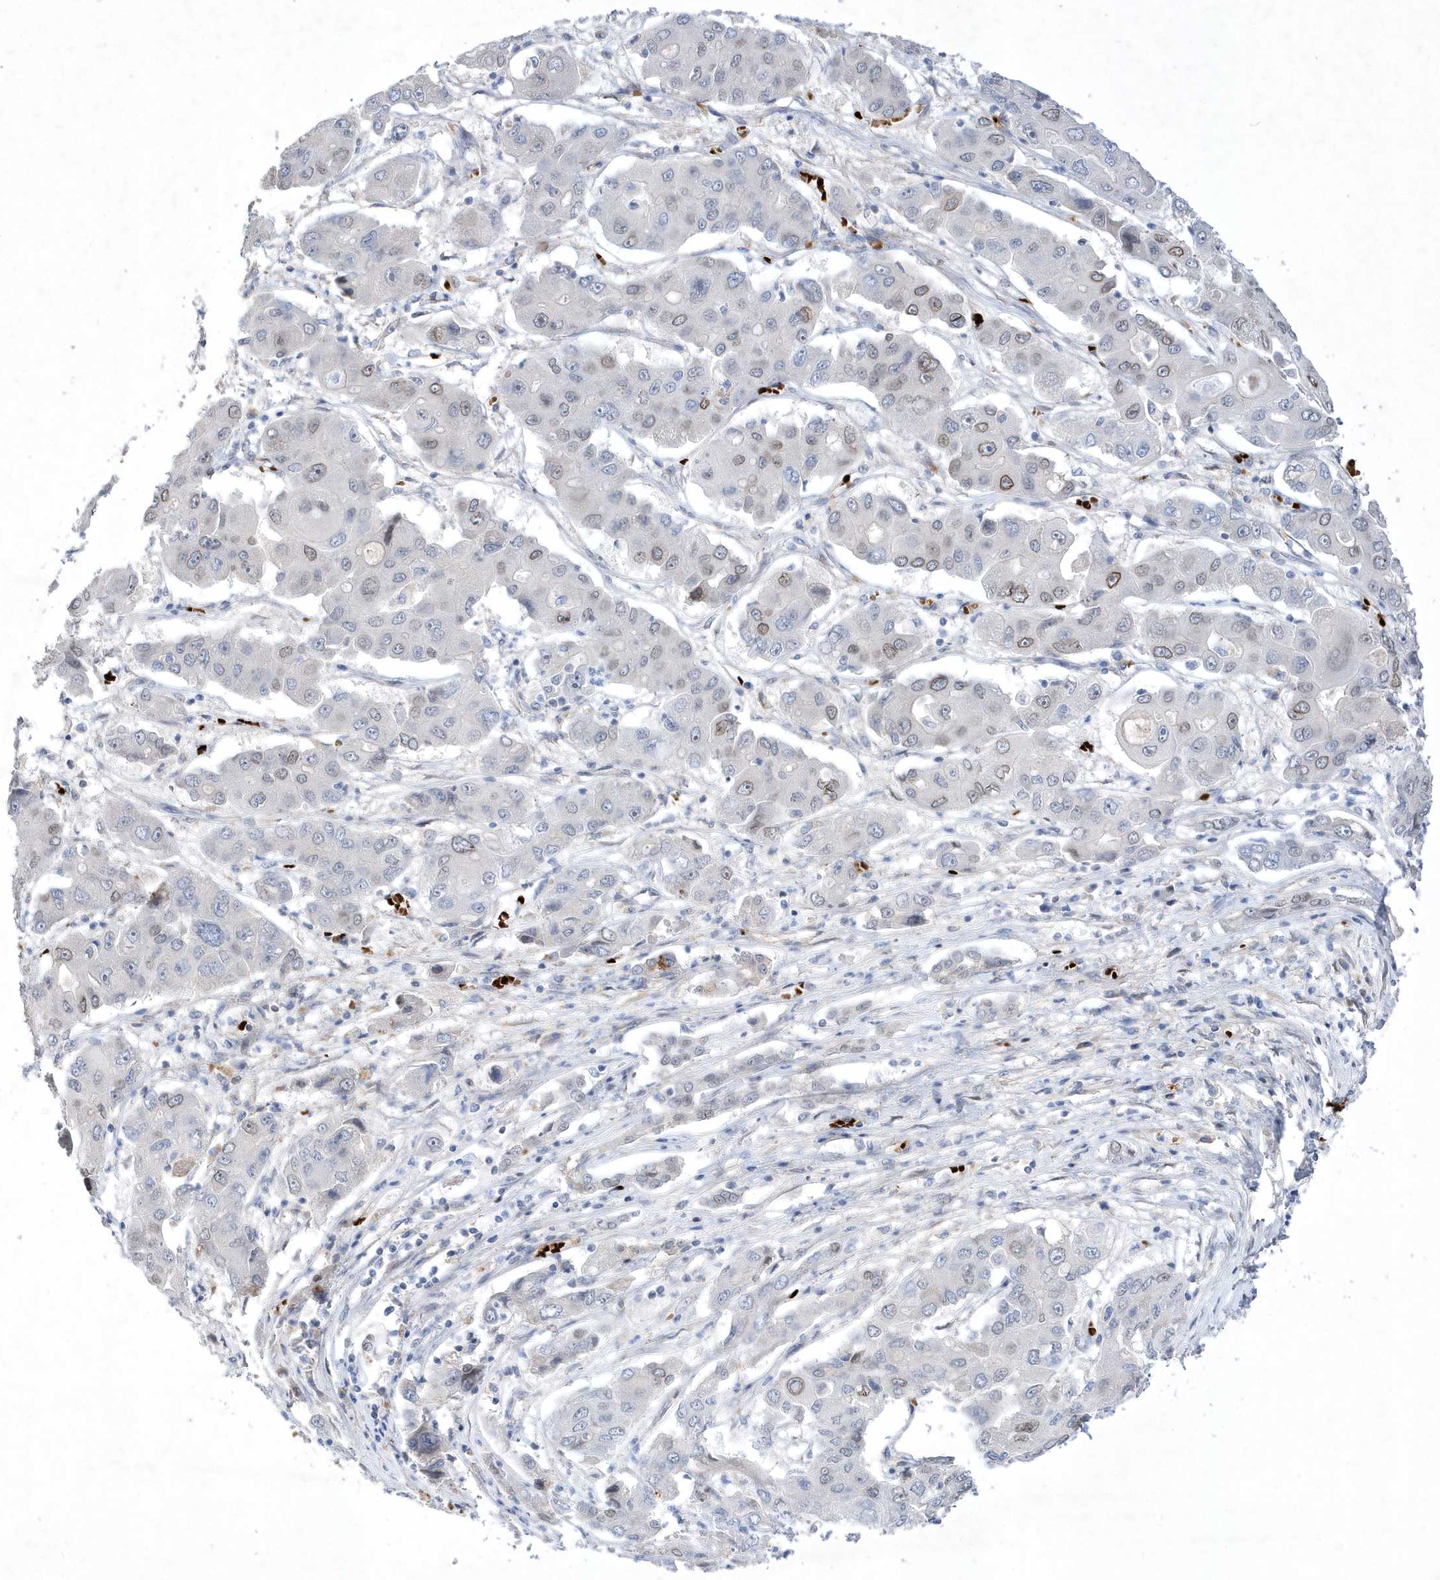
{"staining": {"intensity": "moderate", "quantity": "<25%", "location": "cytoplasmic/membranous,nuclear"}, "tissue": "liver cancer", "cell_type": "Tumor cells", "image_type": "cancer", "snomed": [{"axis": "morphology", "description": "Cholangiocarcinoma"}, {"axis": "topography", "description": "Liver"}], "caption": "IHC image of neoplastic tissue: human liver cholangiocarcinoma stained using immunohistochemistry (IHC) displays low levels of moderate protein expression localized specifically in the cytoplasmic/membranous and nuclear of tumor cells, appearing as a cytoplasmic/membranous and nuclear brown color.", "gene": "ZNF875", "patient": {"sex": "male", "age": 67}}